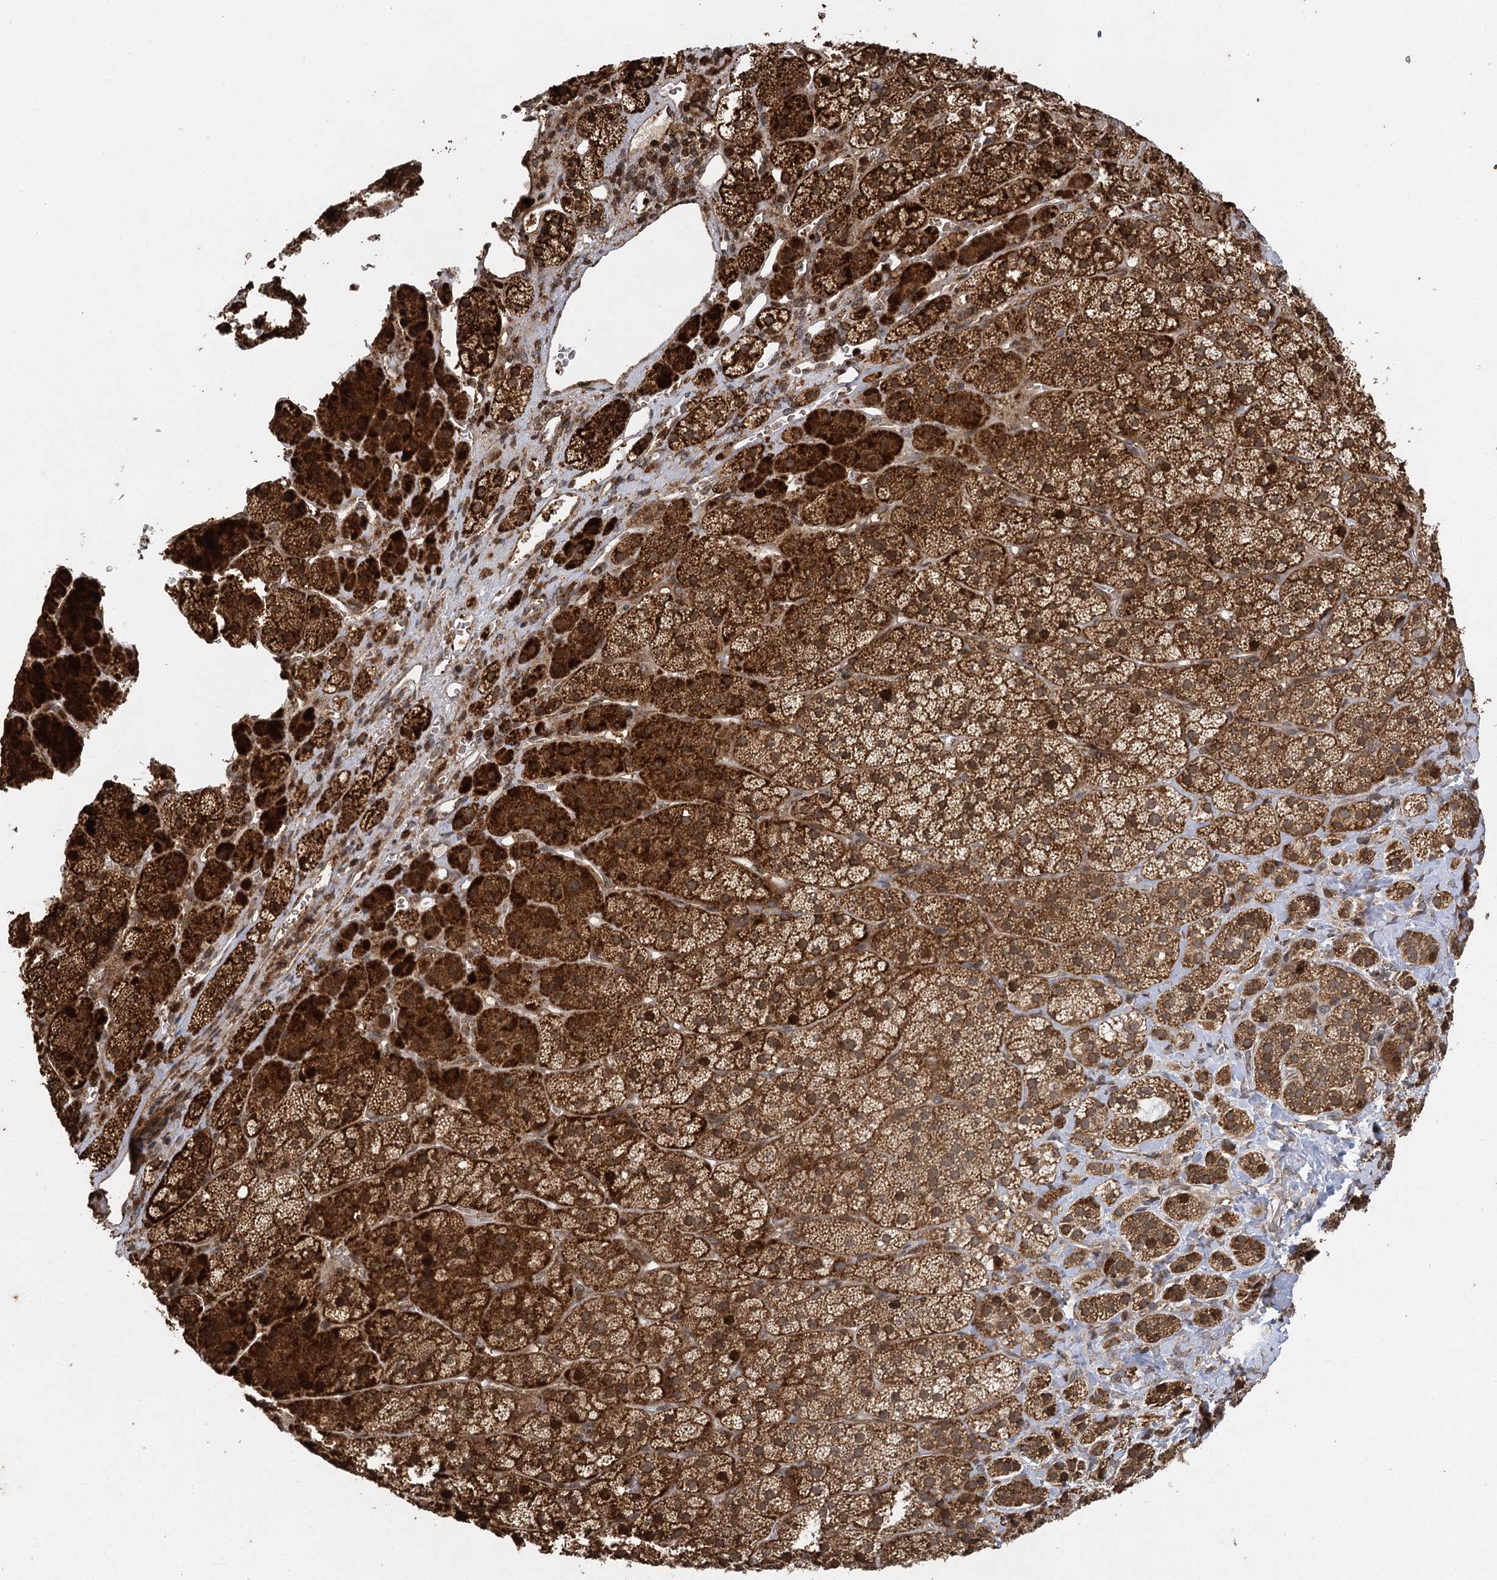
{"staining": {"intensity": "strong", "quantity": "25%-75%", "location": "cytoplasmic/membranous"}, "tissue": "adrenal gland", "cell_type": "Glandular cells", "image_type": "normal", "snomed": [{"axis": "morphology", "description": "Normal tissue, NOS"}, {"axis": "topography", "description": "Adrenal gland"}], "caption": "Adrenal gland stained with DAB (3,3'-diaminobenzidine) immunohistochemistry reveals high levels of strong cytoplasmic/membranous staining in about 25%-75% of glandular cells. (IHC, brightfield microscopy, high magnification).", "gene": "IL11RA", "patient": {"sex": "female", "age": 44}}